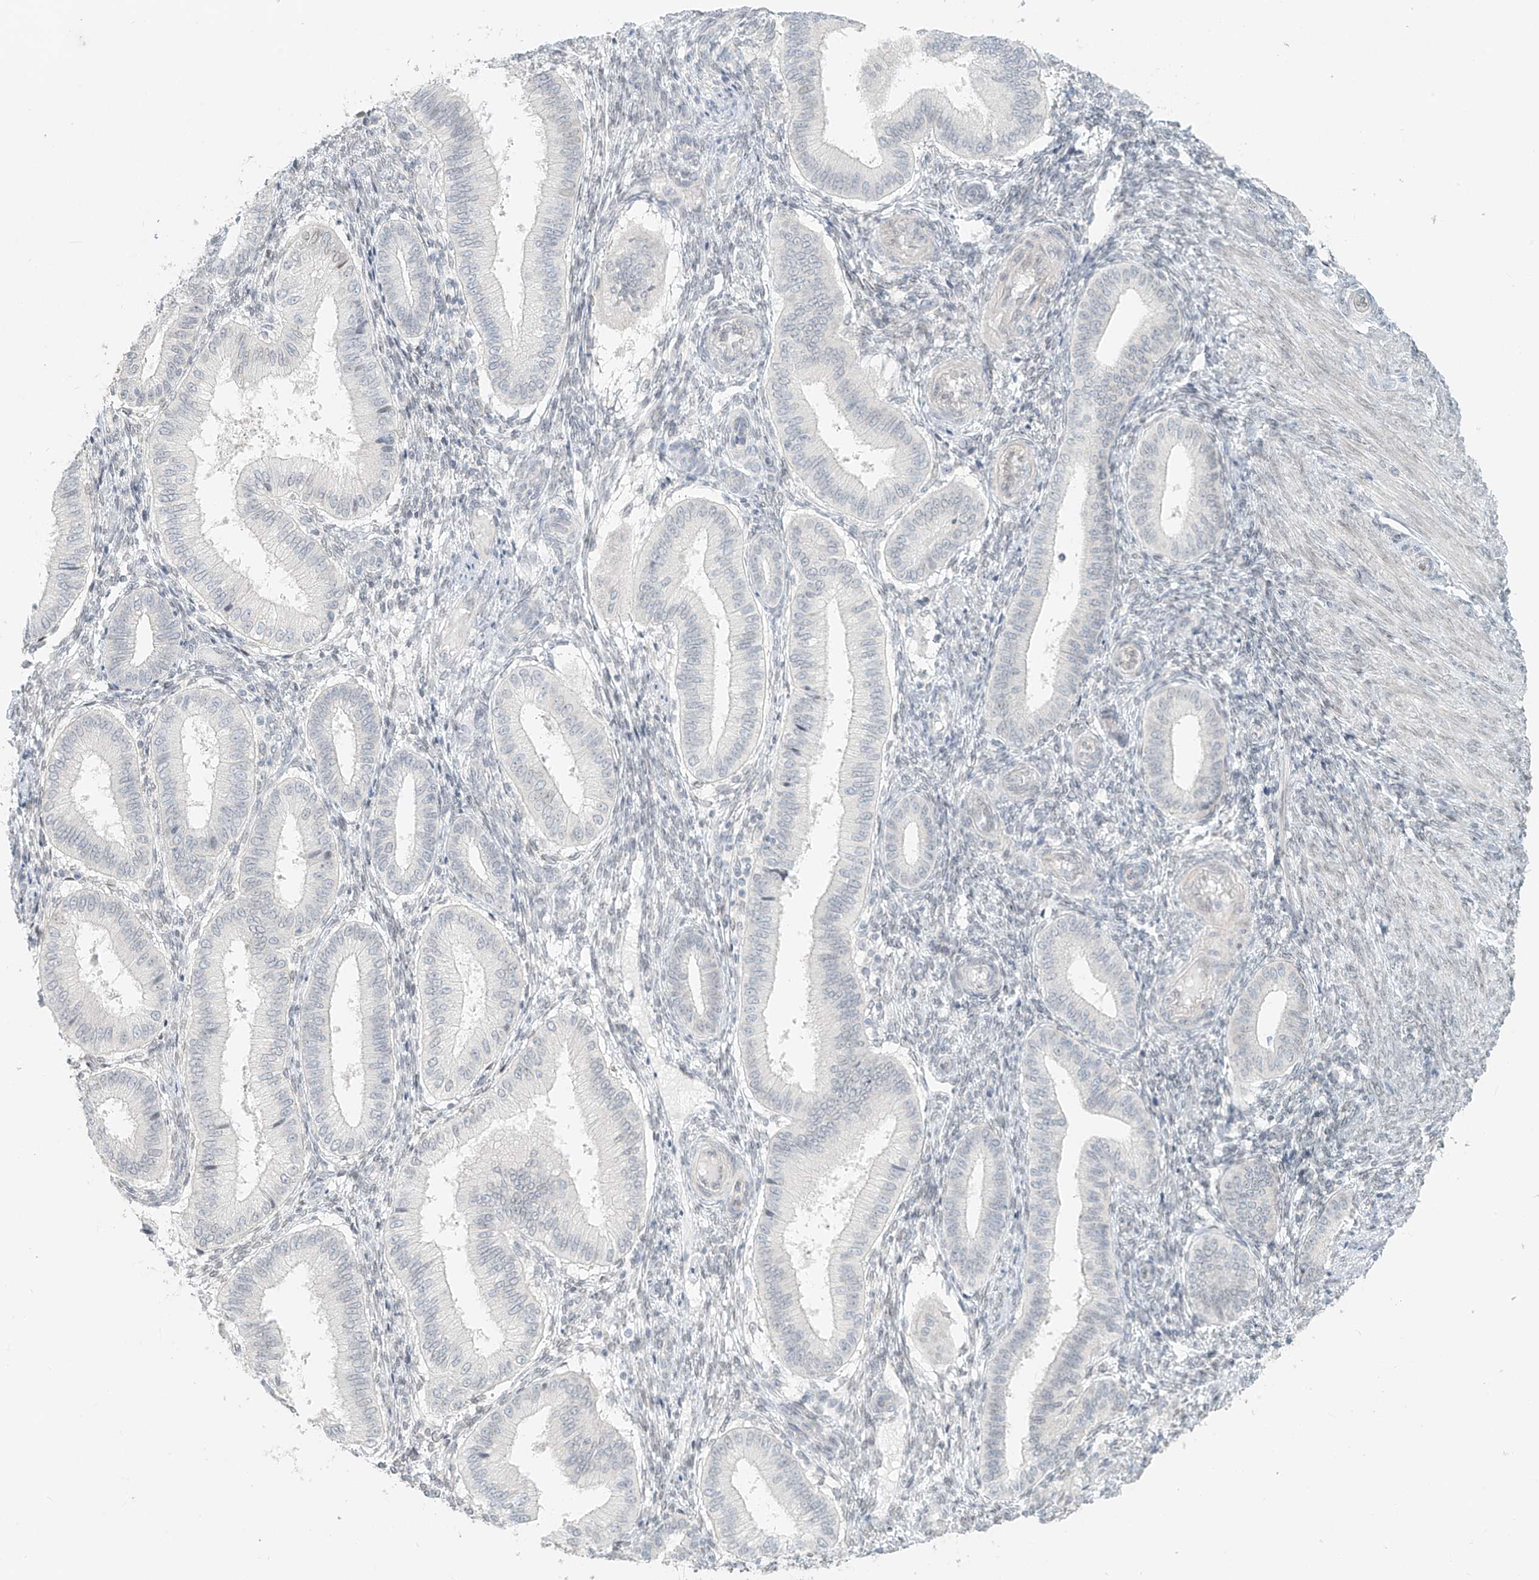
{"staining": {"intensity": "negative", "quantity": "none", "location": "none"}, "tissue": "endometrium", "cell_type": "Cells in endometrial stroma", "image_type": "normal", "snomed": [{"axis": "morphology", "description": "Normal tissue, NOS"}, {"axis": "topography", "description": "Endometrium"}], "caption": "Immunohistochemistry histopathology image of unremarkable endometrium stained for a protein (brown), which exhibits no positivity in cells in endometrial stroma.", "gene": "OSBPL7", "patient": {"sex": "female", "age": 39}}